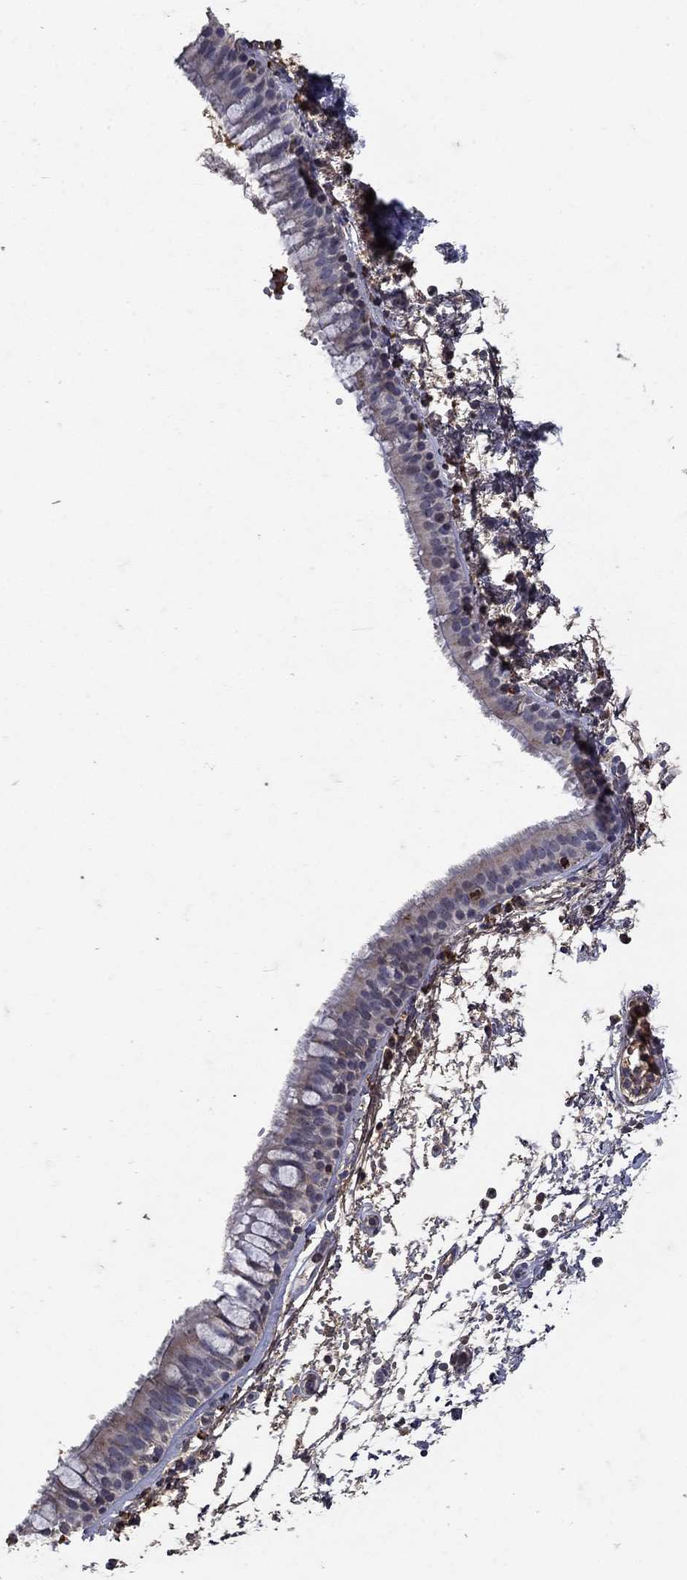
{"staining": {"intensity": "moderate", "quantity": "<25%", "location": "cytoplasmic/membranous"}, "tissue": "bronchus", "cell_type": "Respiratory epithelial cells", "image_type": "normal", "snomed": [{"axis": "morphology", "description": "Normal tissue, NOS"}, {"axis": "topography", "description": "Cartilage tissue"}, {"axis": "topography", "description": "Bronchus"}], "caption": "A high-resolution histopathology image shows immunohistochemistry (IHC) staining of benign bronchus, which shows moderate cytoplasmic/membranous positivity in approximately <25% of respiratory epithelial cells. (DAB IHC, brown staining for protein, blue staining for nuclei).", "gene": "NPC2", "patient": {"sex": "male", "age": 66}}